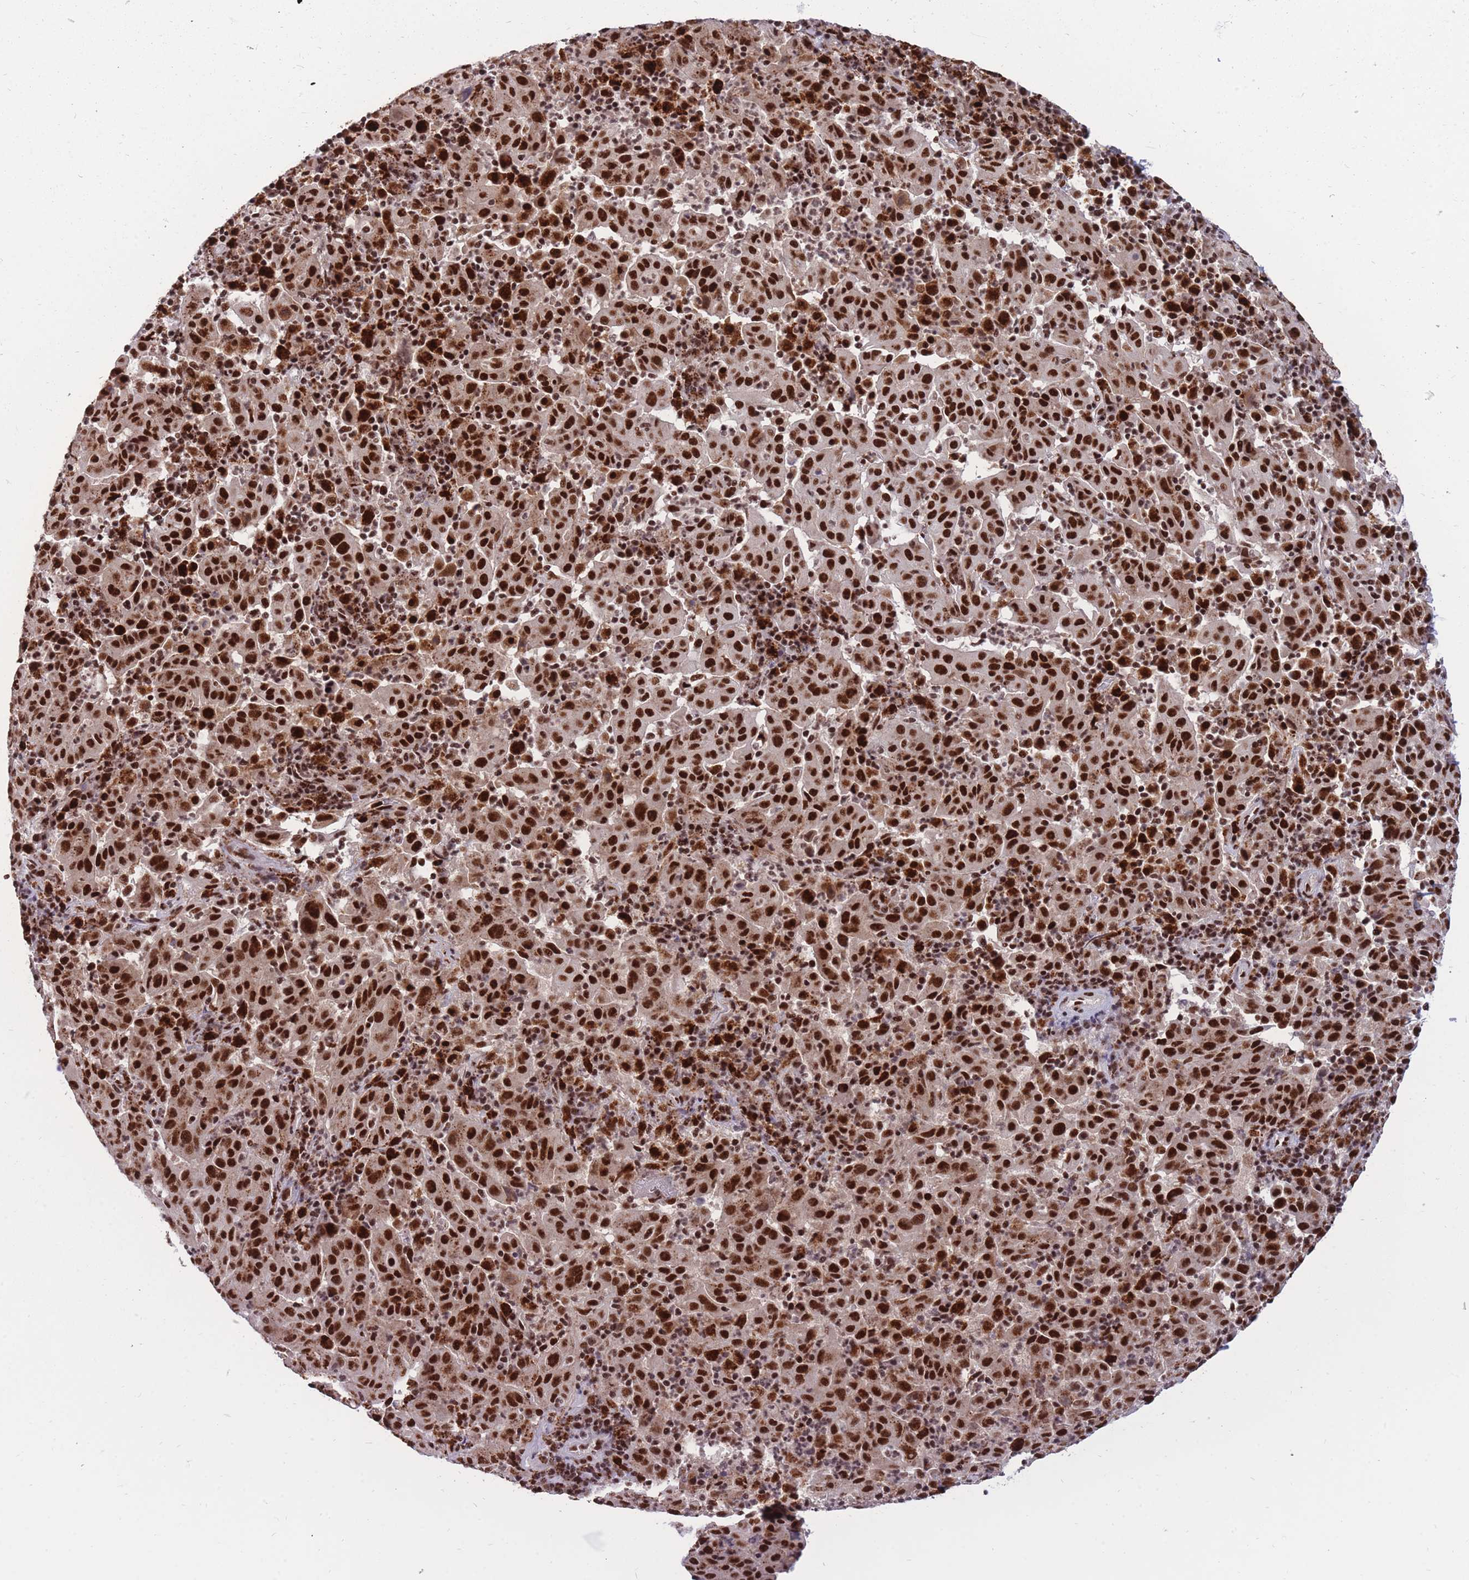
{"staining": {"intensity": "strong", "quantity": ">75%", "location": "nuclear"}, "tissue": "pancreatic cancer", "cell_type": "Tumor cells", "image_type": "cancer", "snomed": [{"axis": "morphology", "description": "Adenocarcinoma, NOS"}, {"axis": "topography", "description": "Pancreas"}], "caption": "A micrograph of human pancreatic adenocarcinoma stained for a protein exhibits strong nuclear brown staining in tumor cells.", "gene": "PRPF19", "patient": {"sex": "male", "age": 63}}